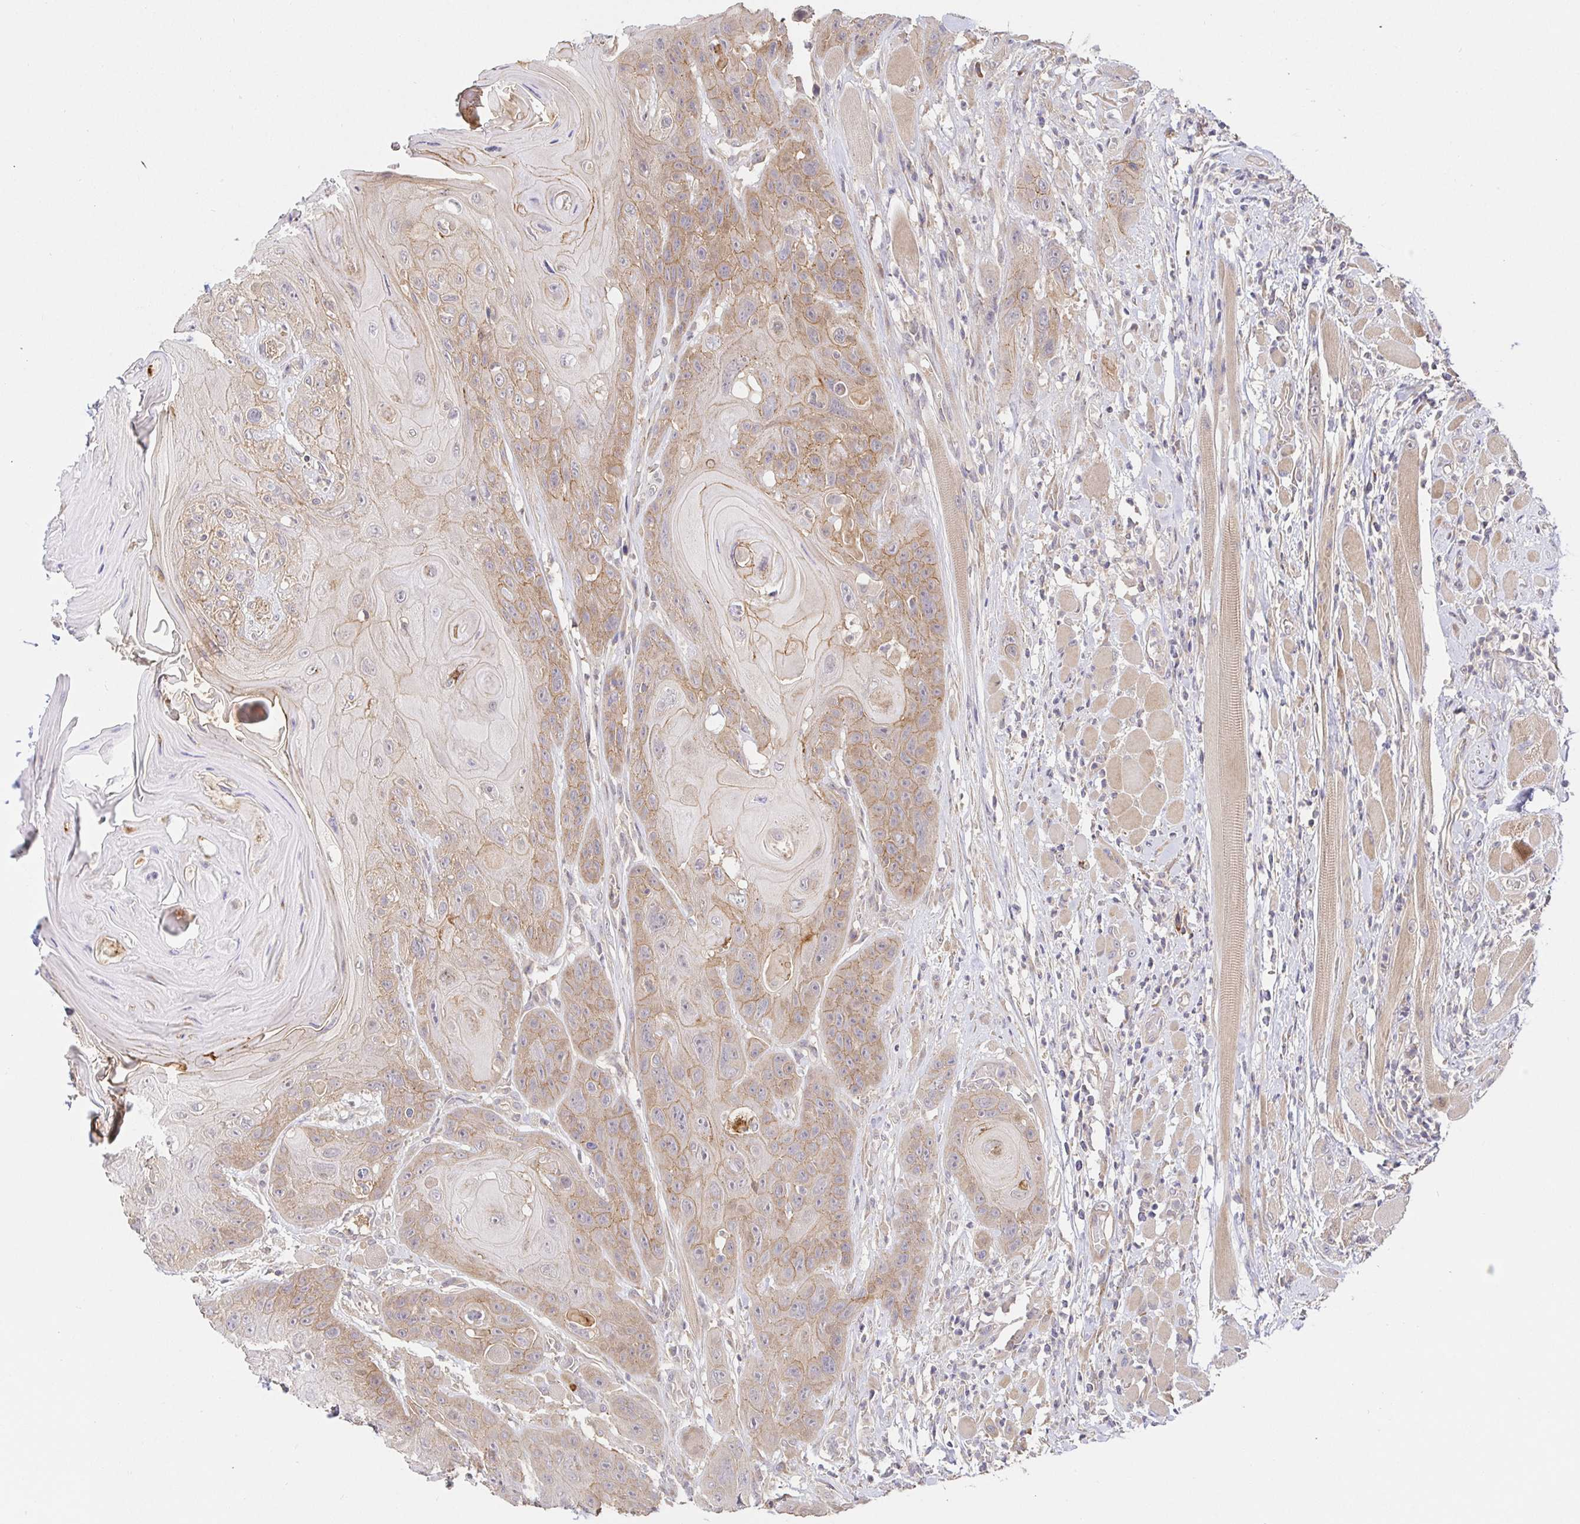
{"staining": {"intensity": "moderate", "quantity": ">75%", "location": "cytoplasmic/membranous"}, "tissue": "head and neck cancer", "cell_type": "Tumor cells", "image_type": "cancer", "snomed": [{"axis": "morphology", "description": "Squamous cell carcinoma, NOS"}, {"axis": "topography", "description": "Head-Neck"}], "caption": "The immunohistochemical stain highlights moderate cytoplasmic/membranous positivity in tumor cells of head and neck cancer (squamous cell carcinoma) tissue.", "gene": "ZDHHC11", "patient": {"sex": "female", "age": 59}}